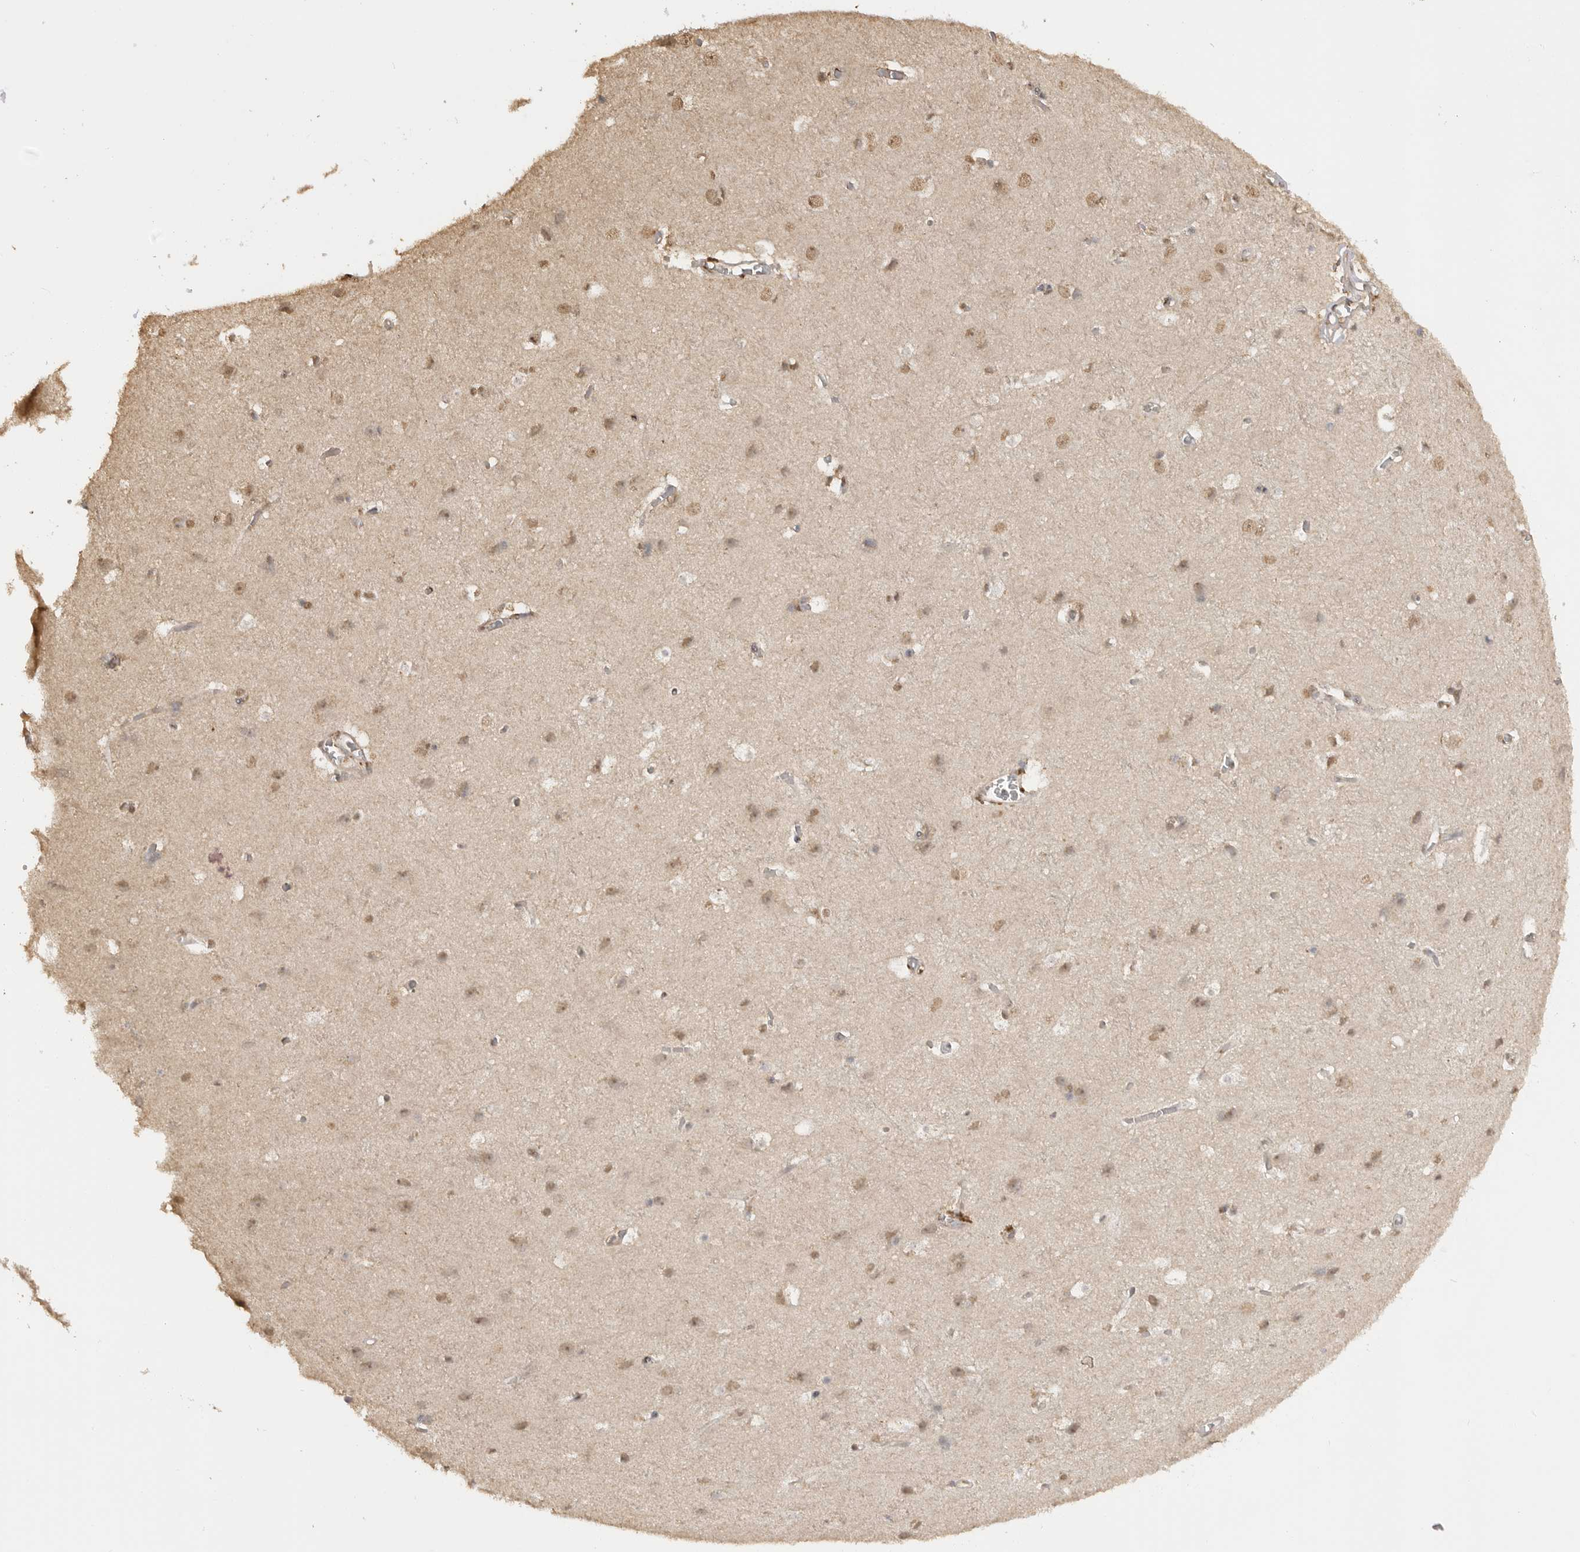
{"staining": {"intensity": "weak", "quantity": ">75%", "location": "cytoplasmic/membranous"}, "tissue": "cerebral cortex", "cell_type": "Endothelial cells", "image_type": "normal", "snomed": [{"axis": "morphology", "description": "Normal tissue, NOS"}, {"axis": "topography", "description": "Cerebral cortex"}], "caption": "Benign cerebral cortex exhibits weak cytoplasmic/membranous positivity in about >75% of endothelial cells, visualized by immunohistochemistry. (IHC, brightfield microscopy, high magnification).", "gene": "ASPSCR1", "patient": {"sex": "male", "age": 54}}